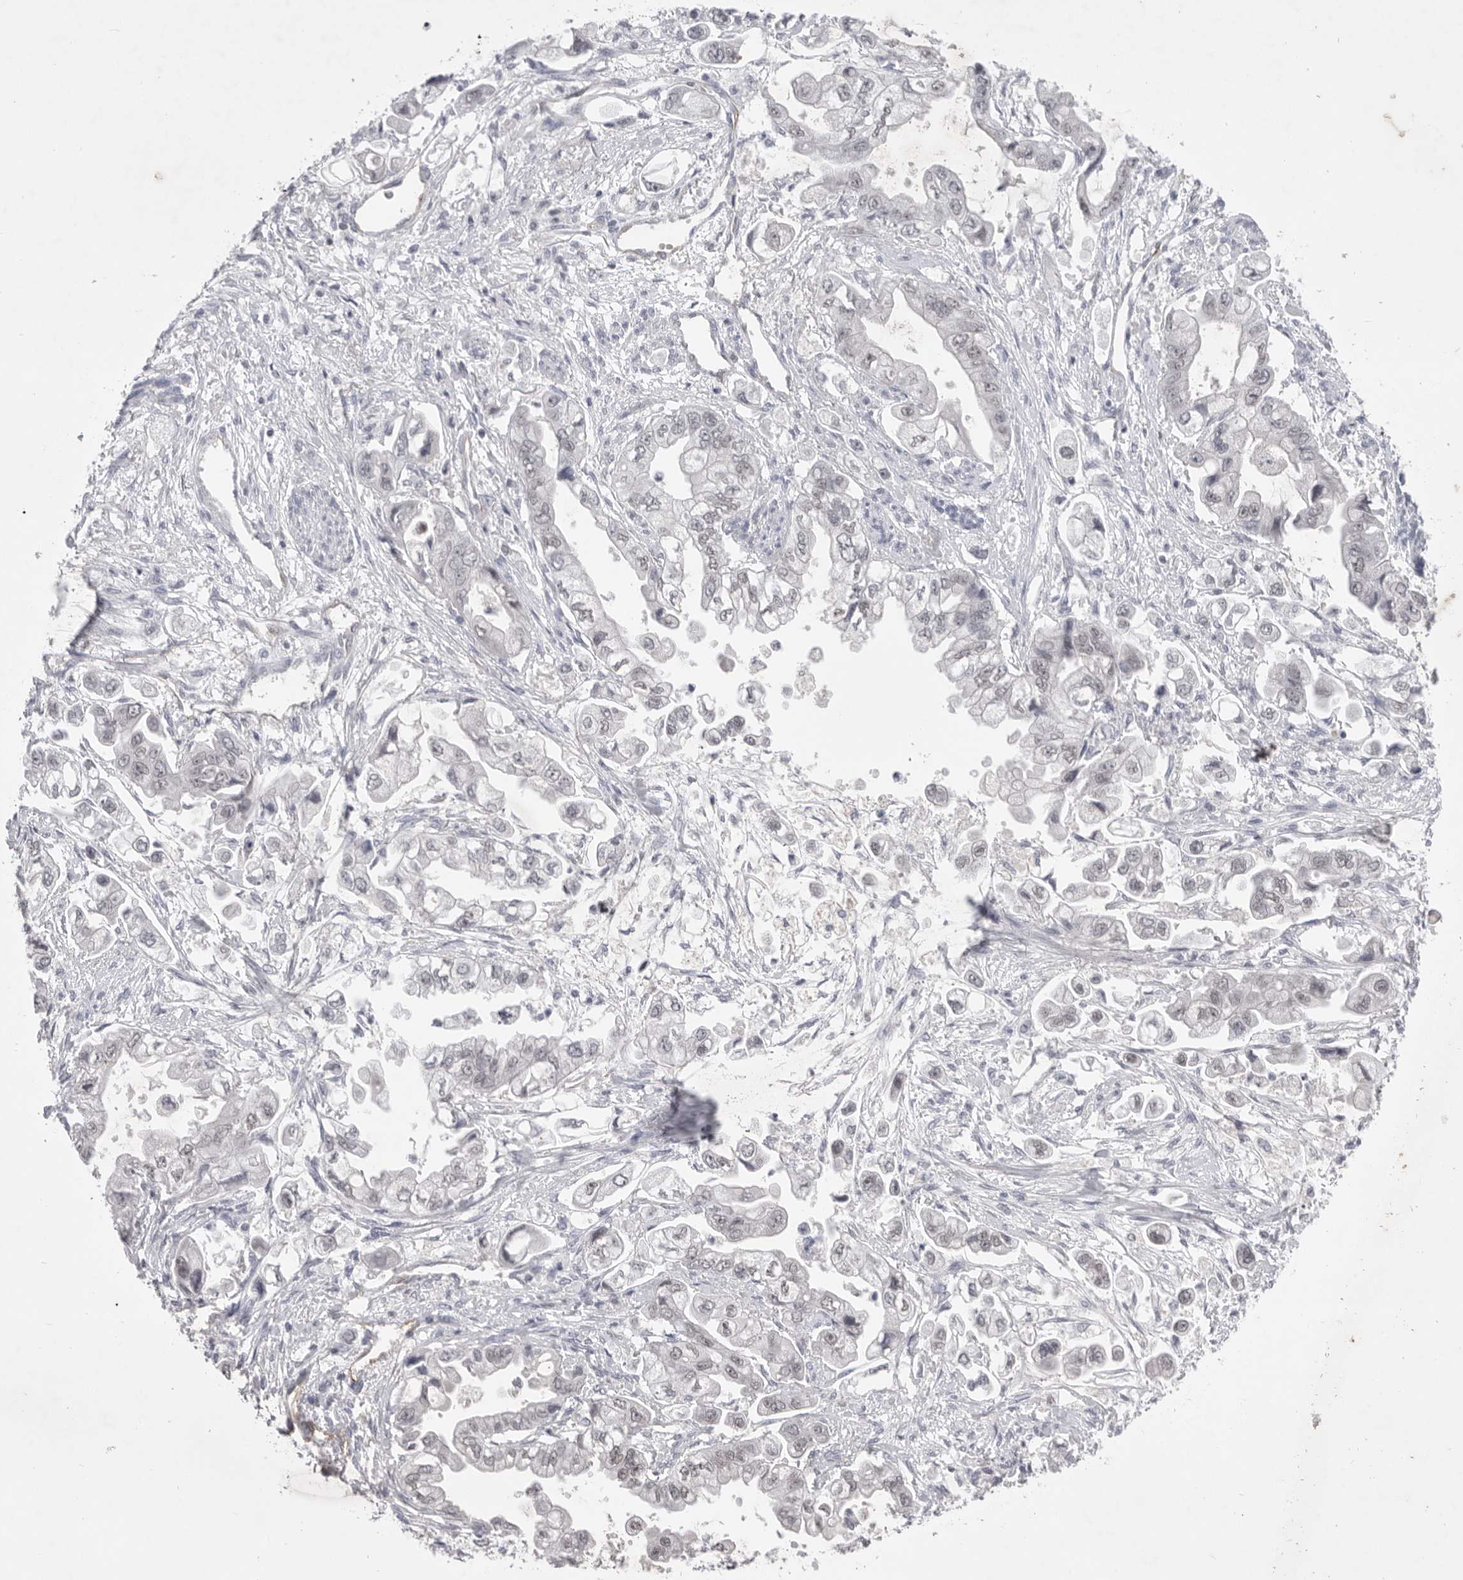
{"staining": {"intensity": "weak", "quantity": "<25%", "location": "nuclear"}, "tissue": "stomach cancer", "cell_type": "Tumor cells", "image_type": "cancer", "snomed": [{"axis": "morphology", "description": "Adenocarcinoma, NOS"}, {"axis": "topography", "description": "Stomach"}], "caption": "Immunohistochemistry (IHC) histopathology image of neoplastic tissue: human stomach cancer stained with DAB displays no significant protein positivity in tumor cells. Nuclei are stained in blue.", "gene": "ZBTB7B", "patient": {"sex": "male", "age": 62}}